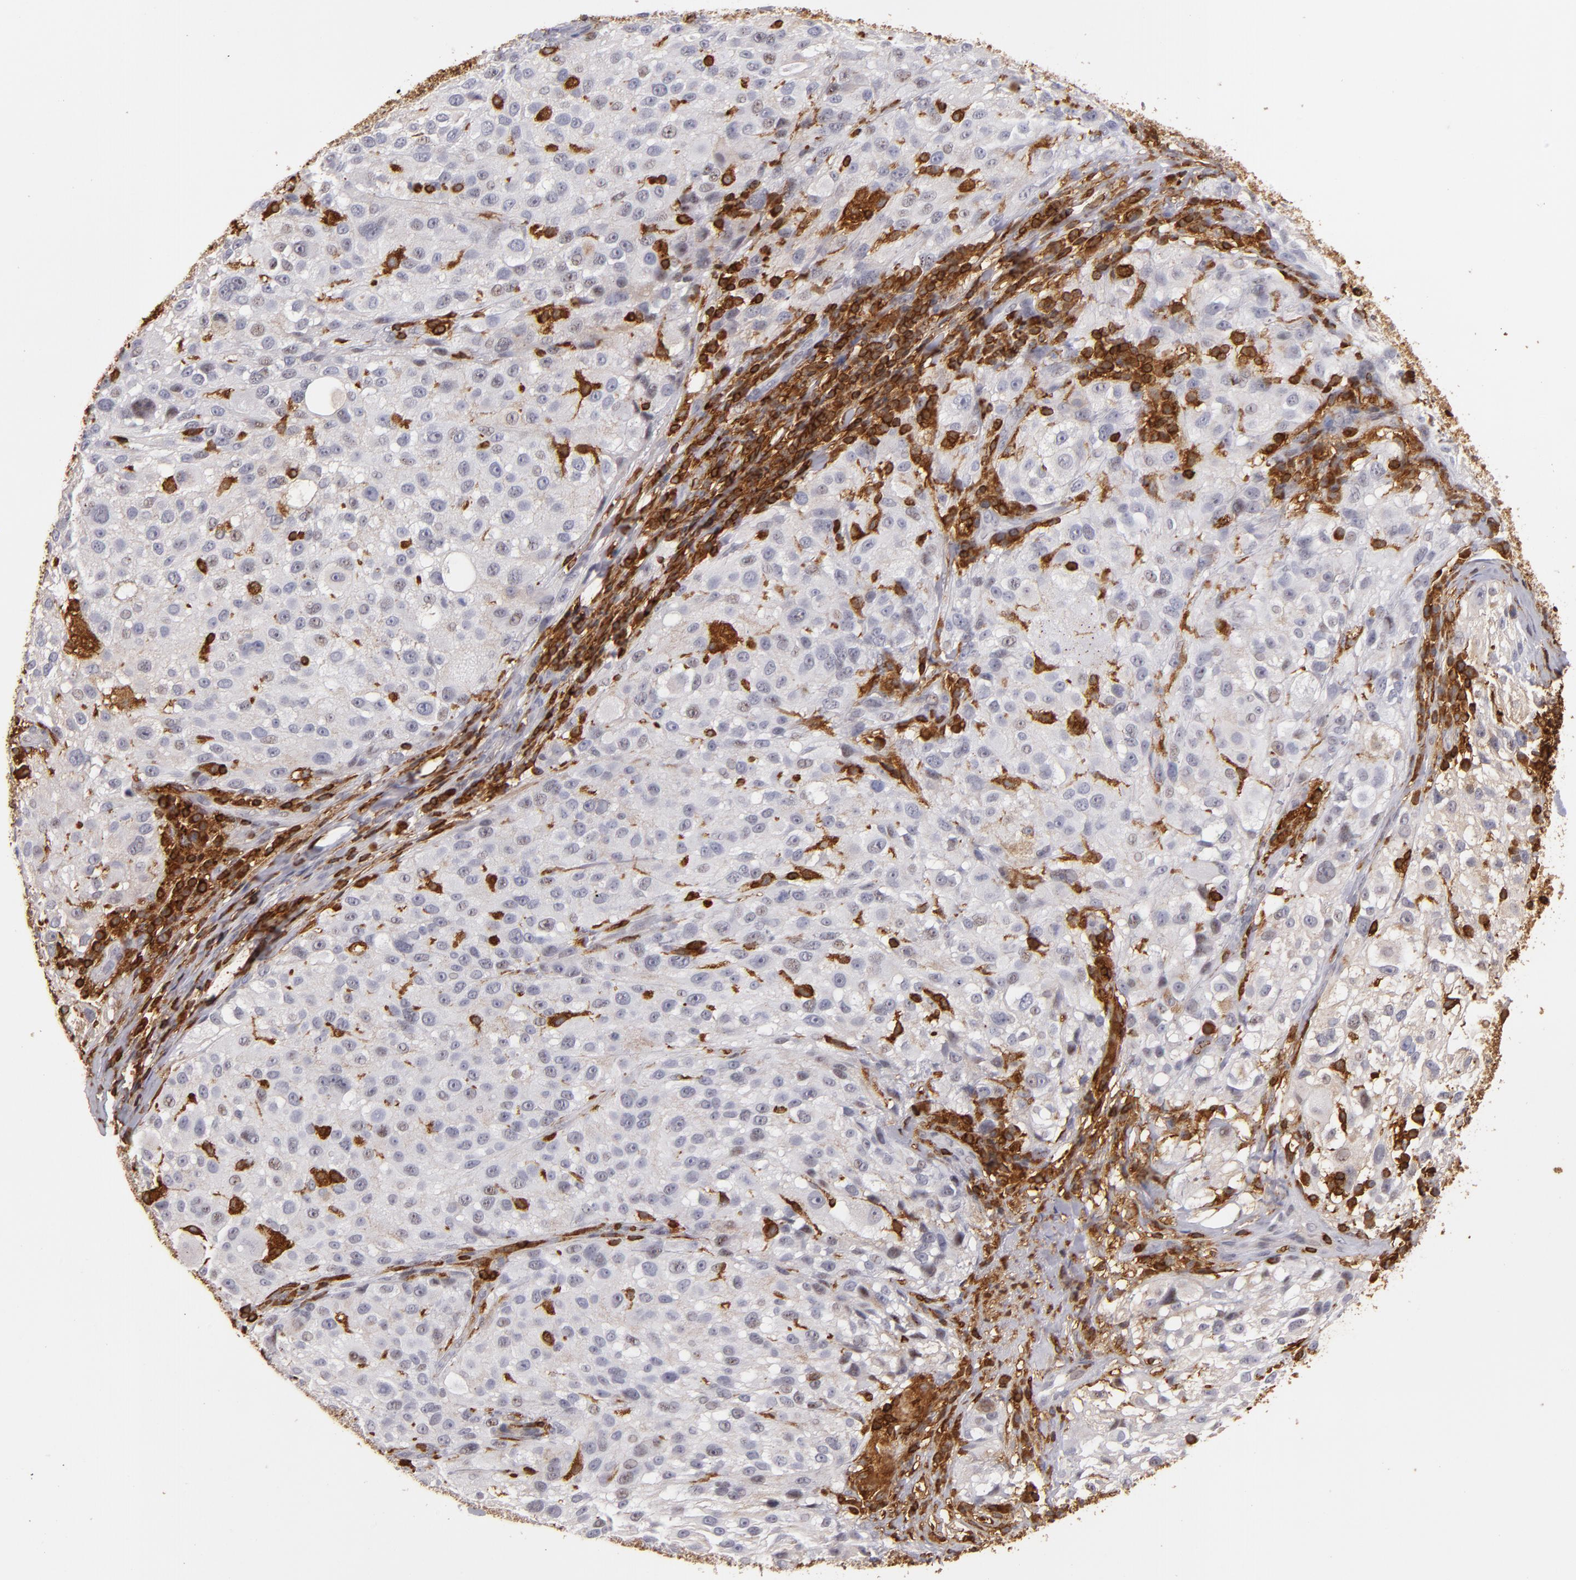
{"staining": {"intensity": "weak", "quantity": "25%-75%", "location": "cytoplasmic/membranous"}, "tissue": "melanoma", "cell_type": "Tumor cells", "image_type": "cancer", "snomed": [{"axis": "morphology", "description": "Necrosis, NOS"}, {"axis": "morphology", "description": "Malignant melanoma, NOS"}, {"axis": "topography", "description": "Skin"}], "caption": "Brown immunohistochemical staining in malignant melanoma demonstrates weak cytoplasmic/membranous staining in approximately 25%-75% of tumor cells.", "gene": "WAS", "patient": {"sex": "female", "age": 87}}